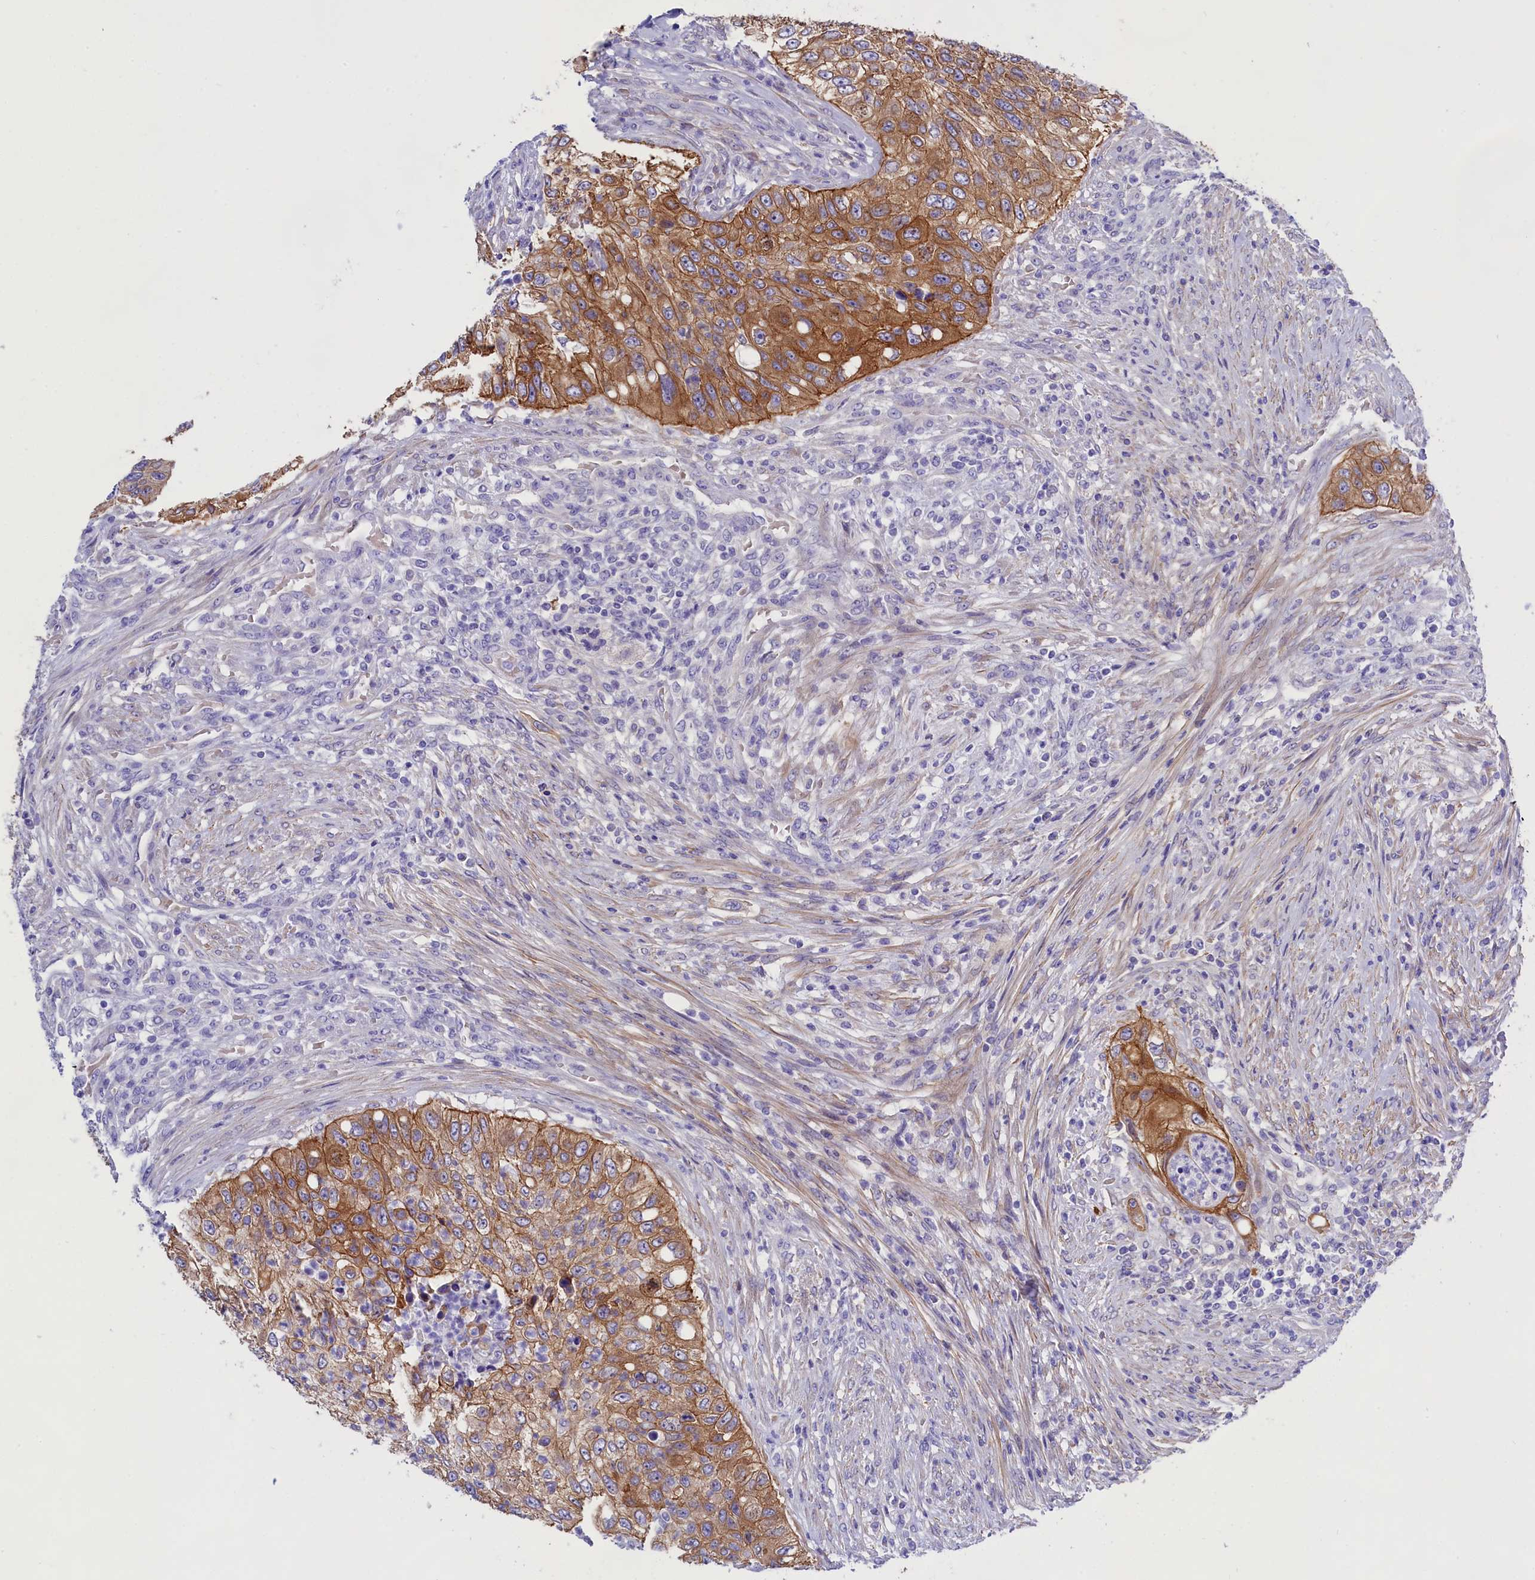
{"staining": {"intensity": "moderate", "quantity": ">75%", "location": "cytoplasmic/membranous"}, "tissue": "urothelial cancer", "cell_type": "Tumor cells", "image_type": "cancer", "snomed": [{"axis": "morphology", "description": "Urothelial carcinoma, High grade"}, {"axis": "topography", "description": "Urinary bladder"}], "caption": "Immunohistochemical staining of urothelial cancer reveals medium levels of moderate cytoplasmic/membranous protein positivity in approximately >75% of tumor cells.", "gene": "PPP1R13L", "patient": {"sex": "female", "age": 60}}